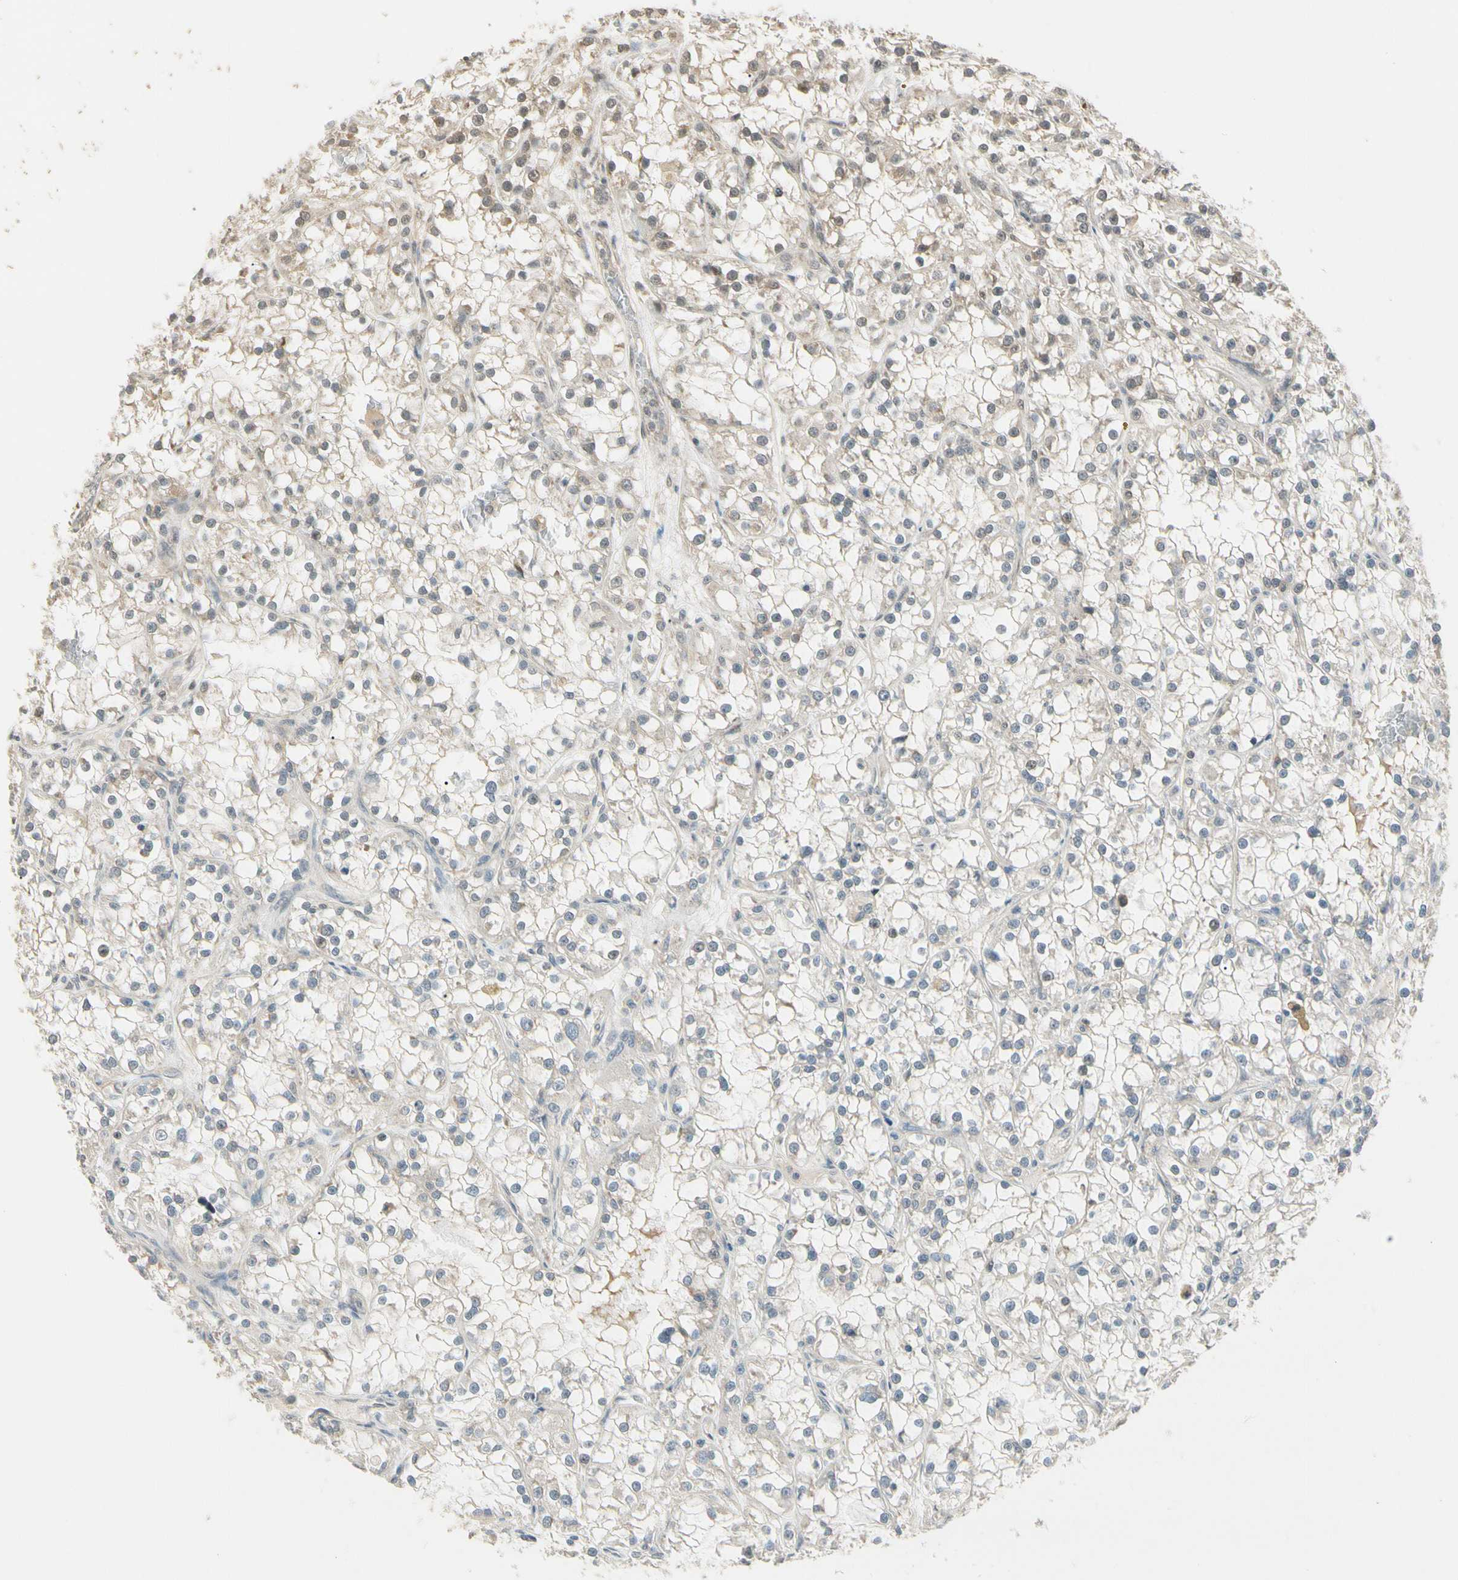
{"staining": {"intensity": "weak", "quantity": "25%-75%", "location": "cytoplasmic/membranous,nuclear"}, "tissue": "renal cancer", "cell_type": "Tumor cells", "image_type": "cancer", "snomed": [{"axis": "morphology", "description": "Adenocarcinoma, NOS"}, {"axis": "topography", "description": "Kidney"}], "caption": "This is a histology image of immunohistochemistry staining of adenocarcinoma (renal), which shows weak expression in the cytoplasmic/membranous and nuclear of tumor cells.", "gene": "ZSCAN12", "patient": {"sex": "female", "age": 52}}